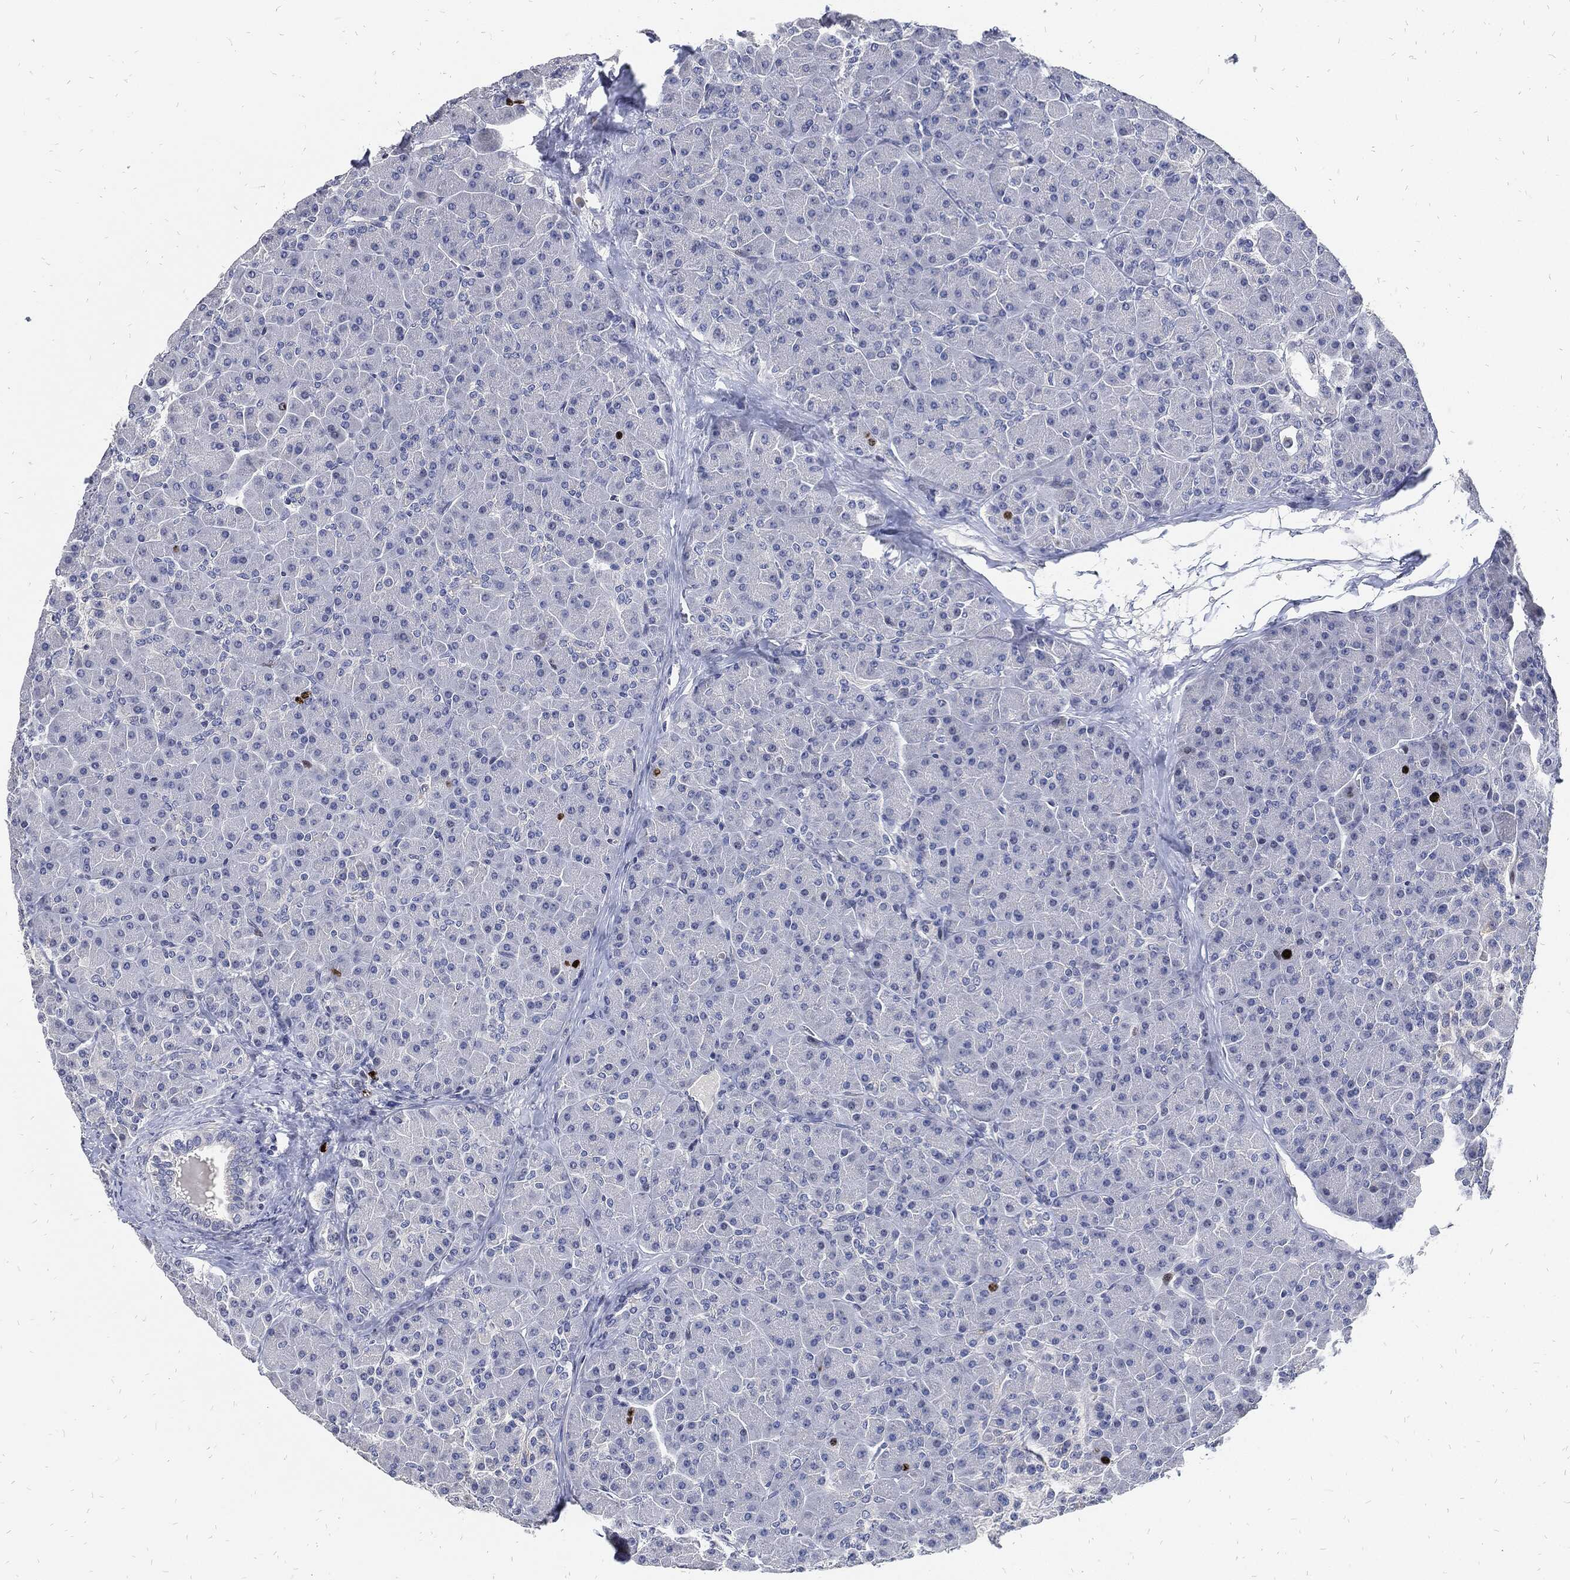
{"staining": {"intensity": "strong", "quantity": "<25%", "location": "nuclear"}, "tissue": "pancreas", "cell_type": "Exocrine glandular cells", "image_type": "normal", "snomed": [{"axis": "morphology", "description": "Normal tissue, NOS"}, {"axis": "topography", "description": "Pancreas"}], "caption": "DAB immunohistochemical staining of normal pancreas demonstrates strong nuclear protein positivity in about <25% of exocrine glandular cells. Using DAB (3,3'-diaminobenzidine) (brown) and hematoxylin (blue) stains, captured at high magnification using brightfield microscopy.", "gene": "MKI67", "patient": {"sex": "female", "age": 44}}